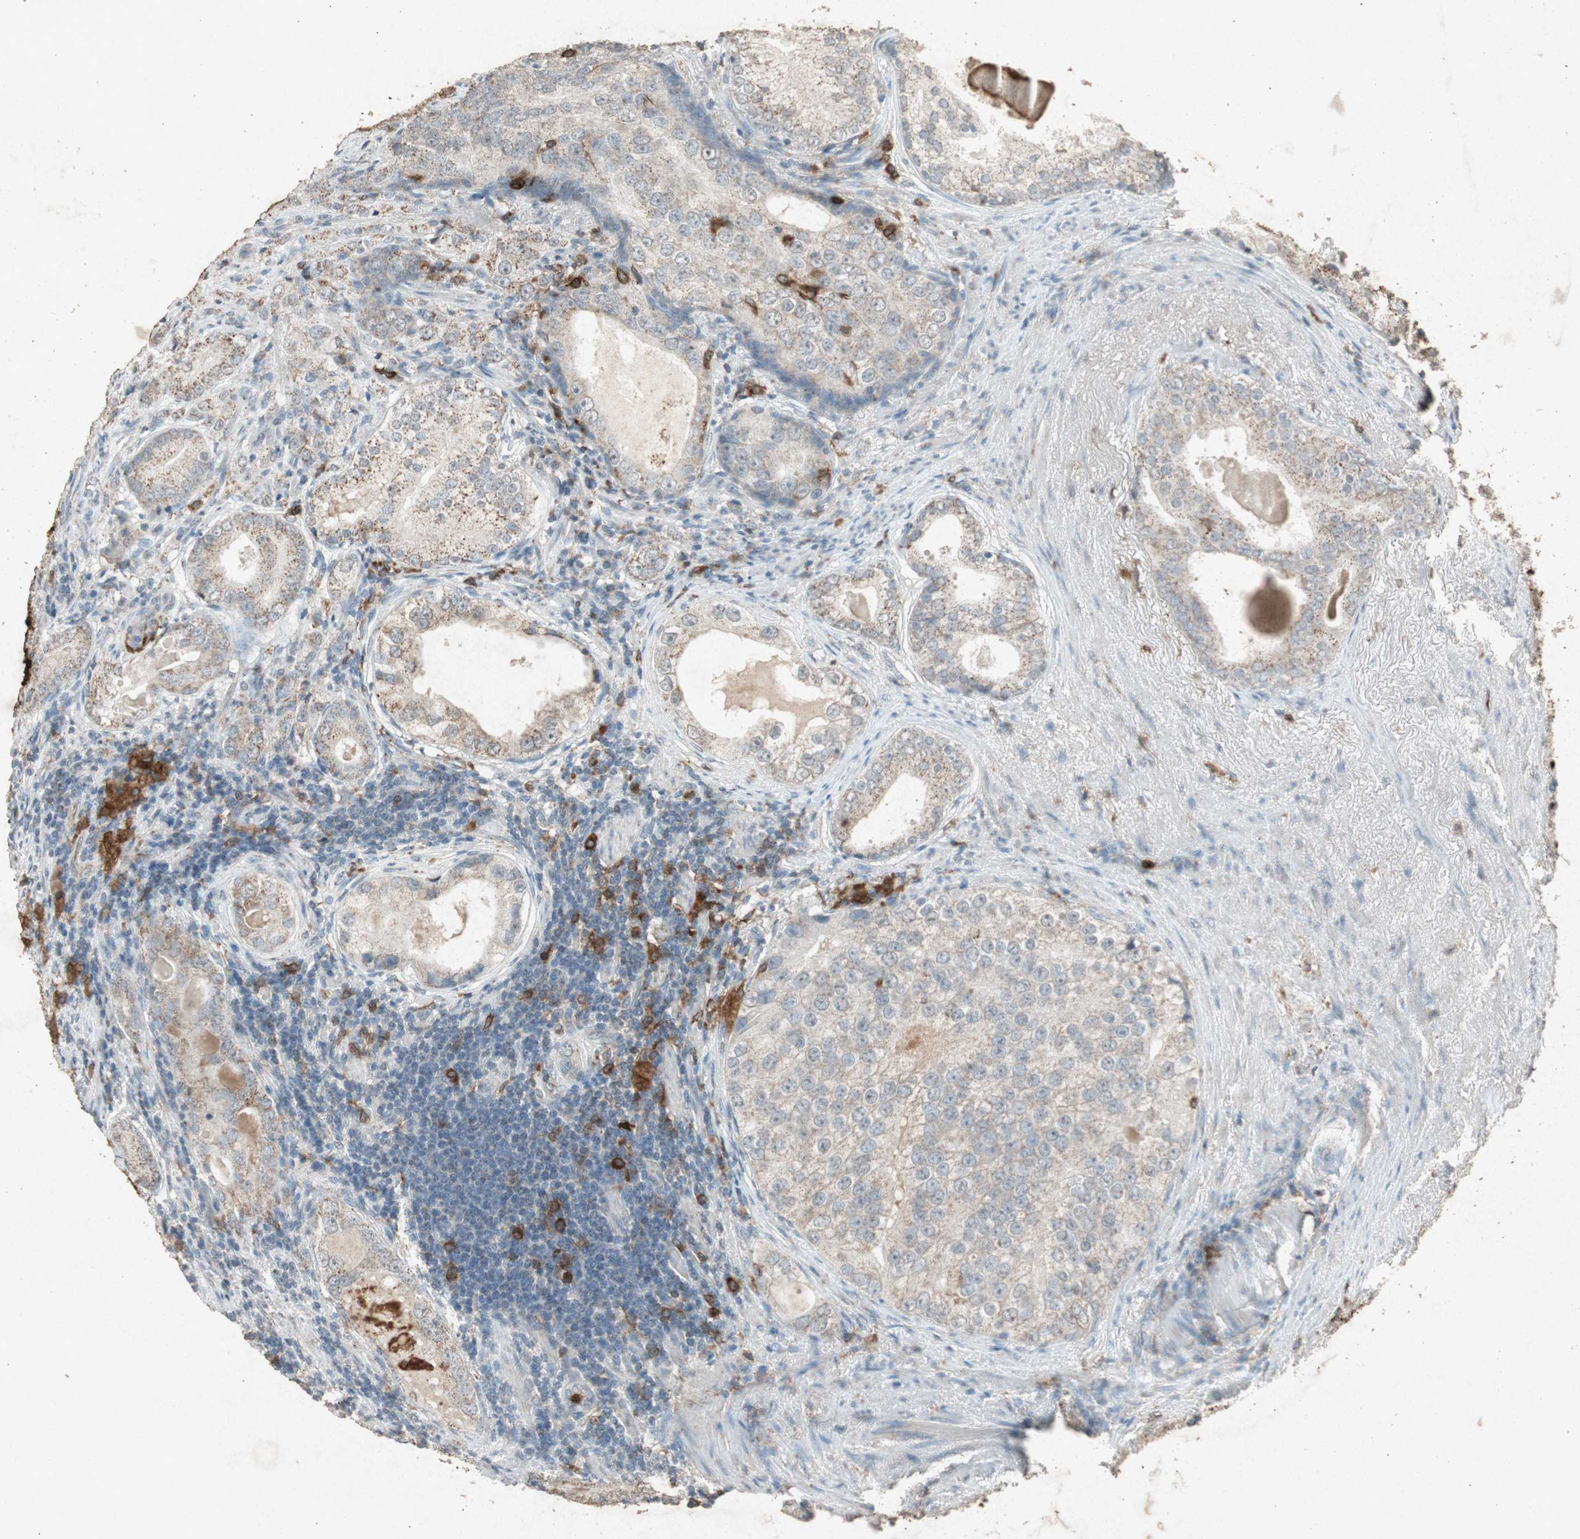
{"staining": {"intensity": "weak", "quantity": "25%-75%", "location": "cytoplasmic/membranous"}, "tissue": "prostate cancer", "cell_type": "Tumor cells", "image_type": "cancer", "snomed": [{"axis": "morphology", "description": "Adenocarcinoma, High grade"}, {"axis": "topography", "description": "Prostate"}], "caption": "Immunohistochemical staining of human high-grade adenocarcinoma (prostate) demonstrates low levels of weak cytoplasmic/membranous protein expression in about 25%-75% of tumor cells.", "gene": "TYROBP", "patient": {"sex": "male", "age": 66}}